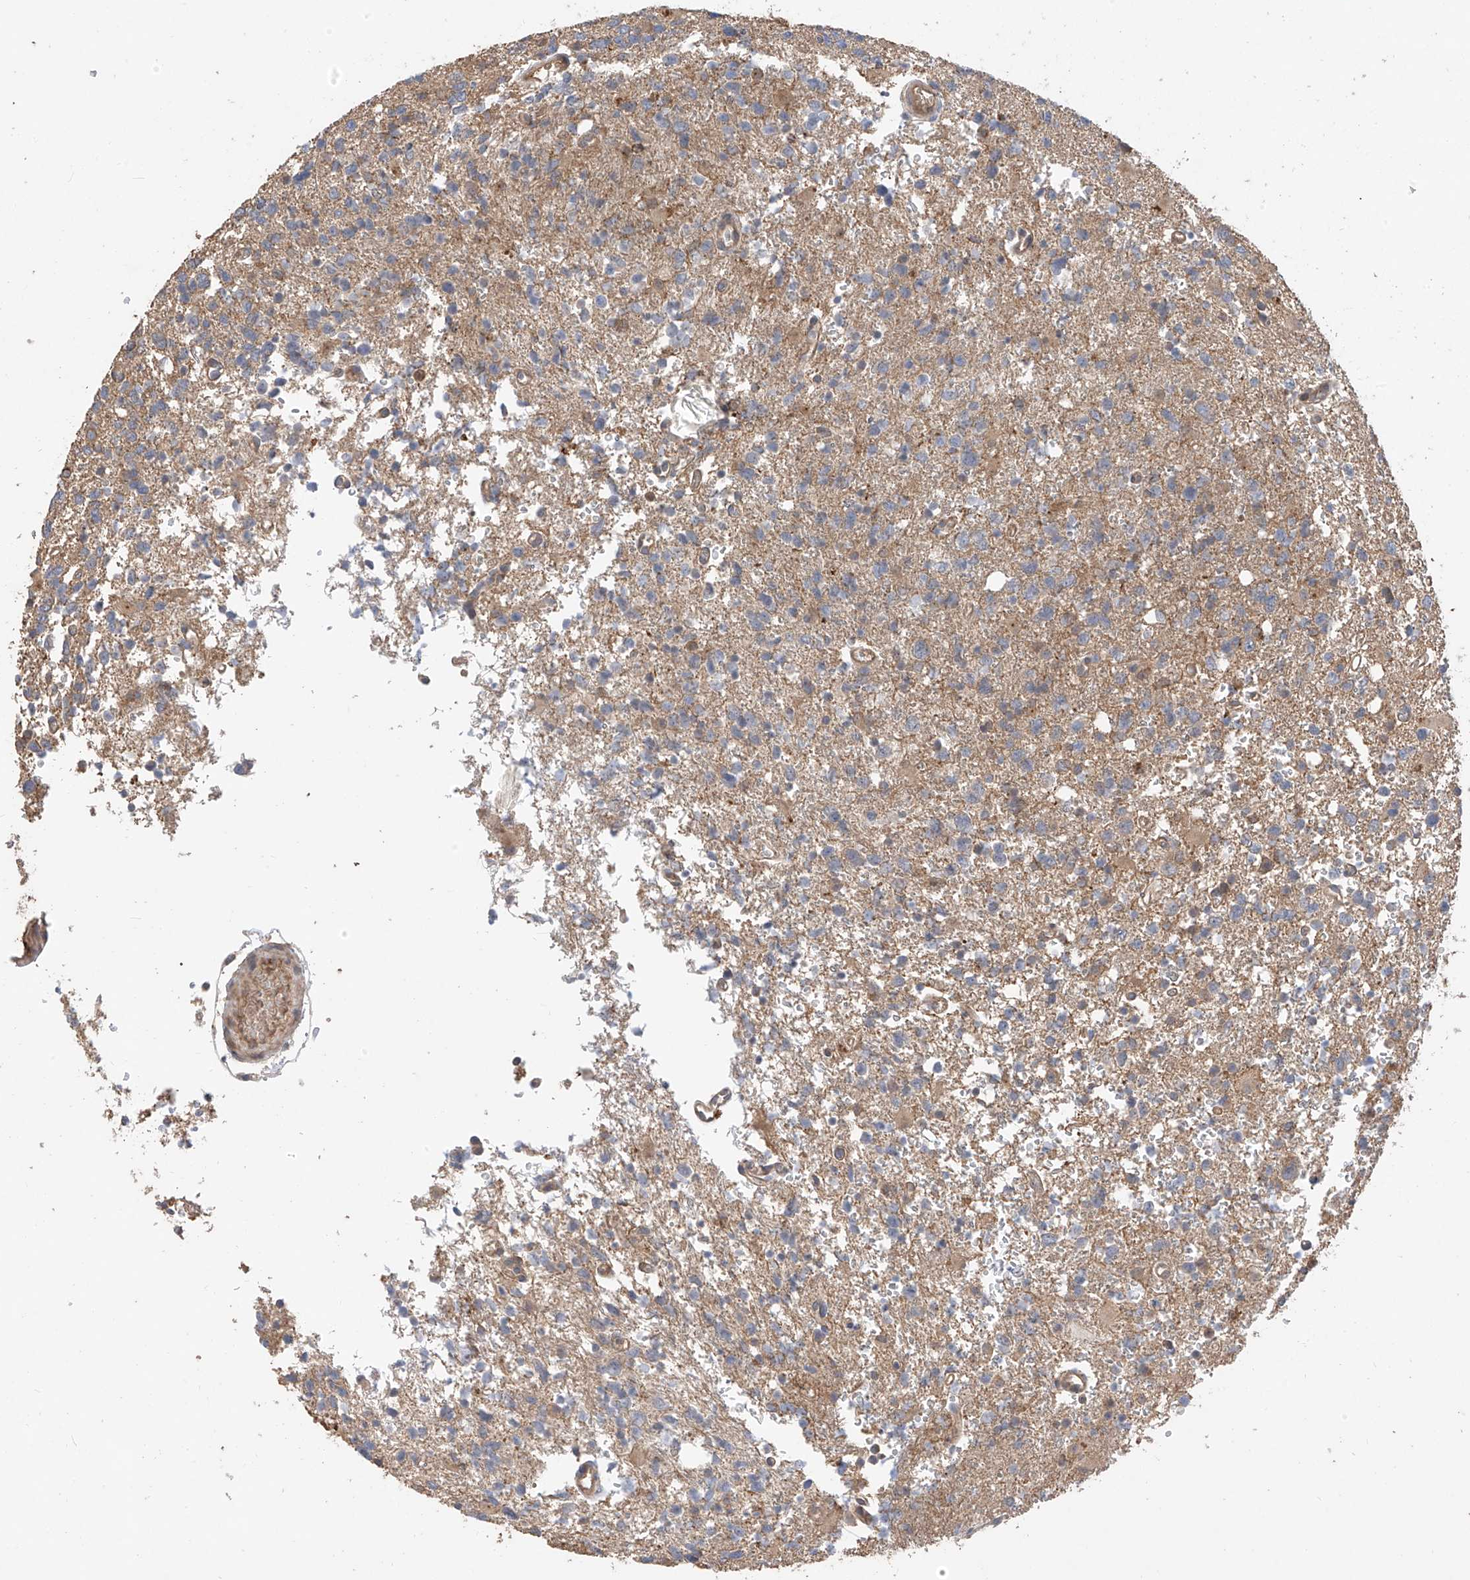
{"staining": {"intensity": "negative", "quantity": "none", "location": "none"}, "tissue": "glioma", "cell_type": "Tumor cells", "image_type": "cancer", "snomed": [{"axis": "morphology", "description": "Glioma, malignant, High grade"}, {"axis": "topography", "description": "Brain"}], "caption": "DAB (3,3'-diaminobenzidine) immunohistochemical staining of human glioma exhibits no significant expression in tumor cells.", "gene": "CACNA2D4", "patient": {"sex": "female", "age": 62}}